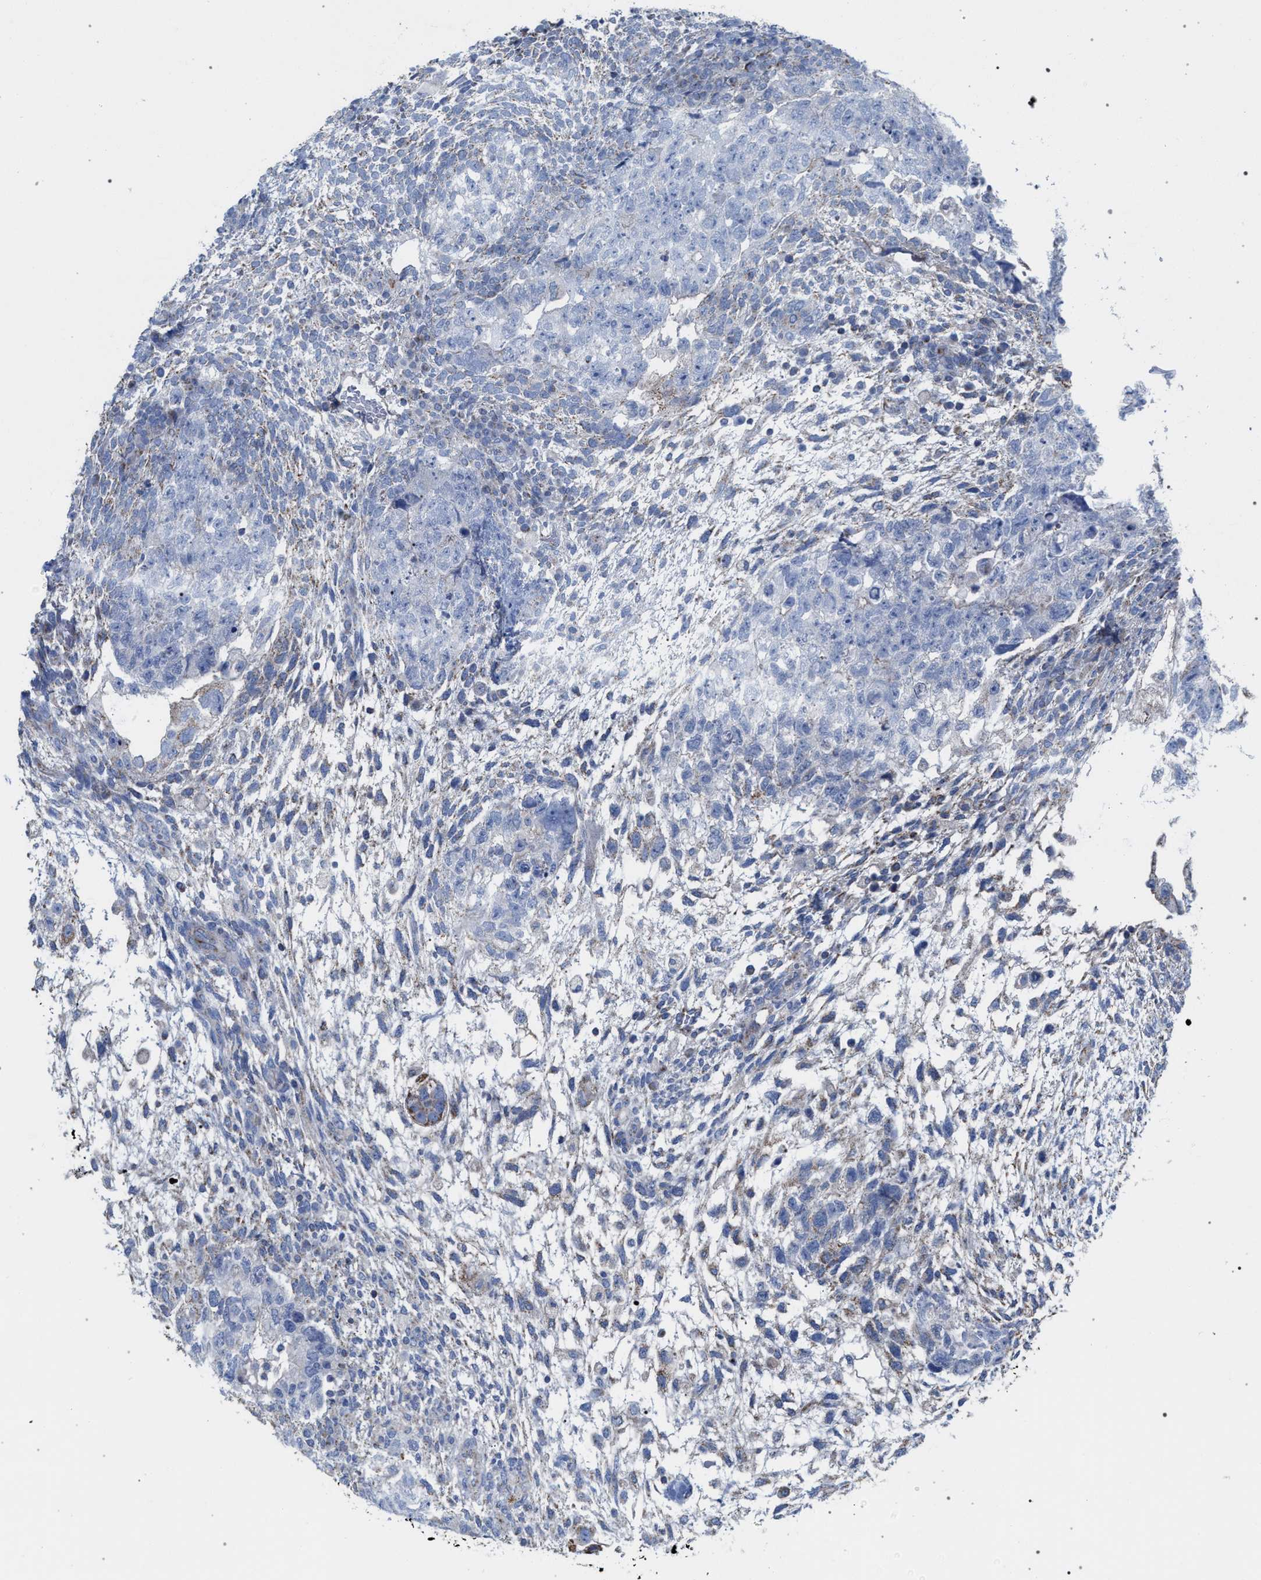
{"staining": {"intensity": "negative", "quantity": "none", "location": "none"}, "tissue": "testis cancer", "cell_type": "Tumor cells", "image_type": "cancer", "snomed": [{"axis": "morphology", "description": "Carcinoma, Embryonal, NOS"}, {"axis": "topography", "description": "Testis"}], "caption": "A high-resolution photomicrograph shows IHC staining of embryonal carcinoma (testis), which reveals no significant expression in tumor cells.", "gene": "ECI2", "patient": {"sex": "male", "age": 36}}